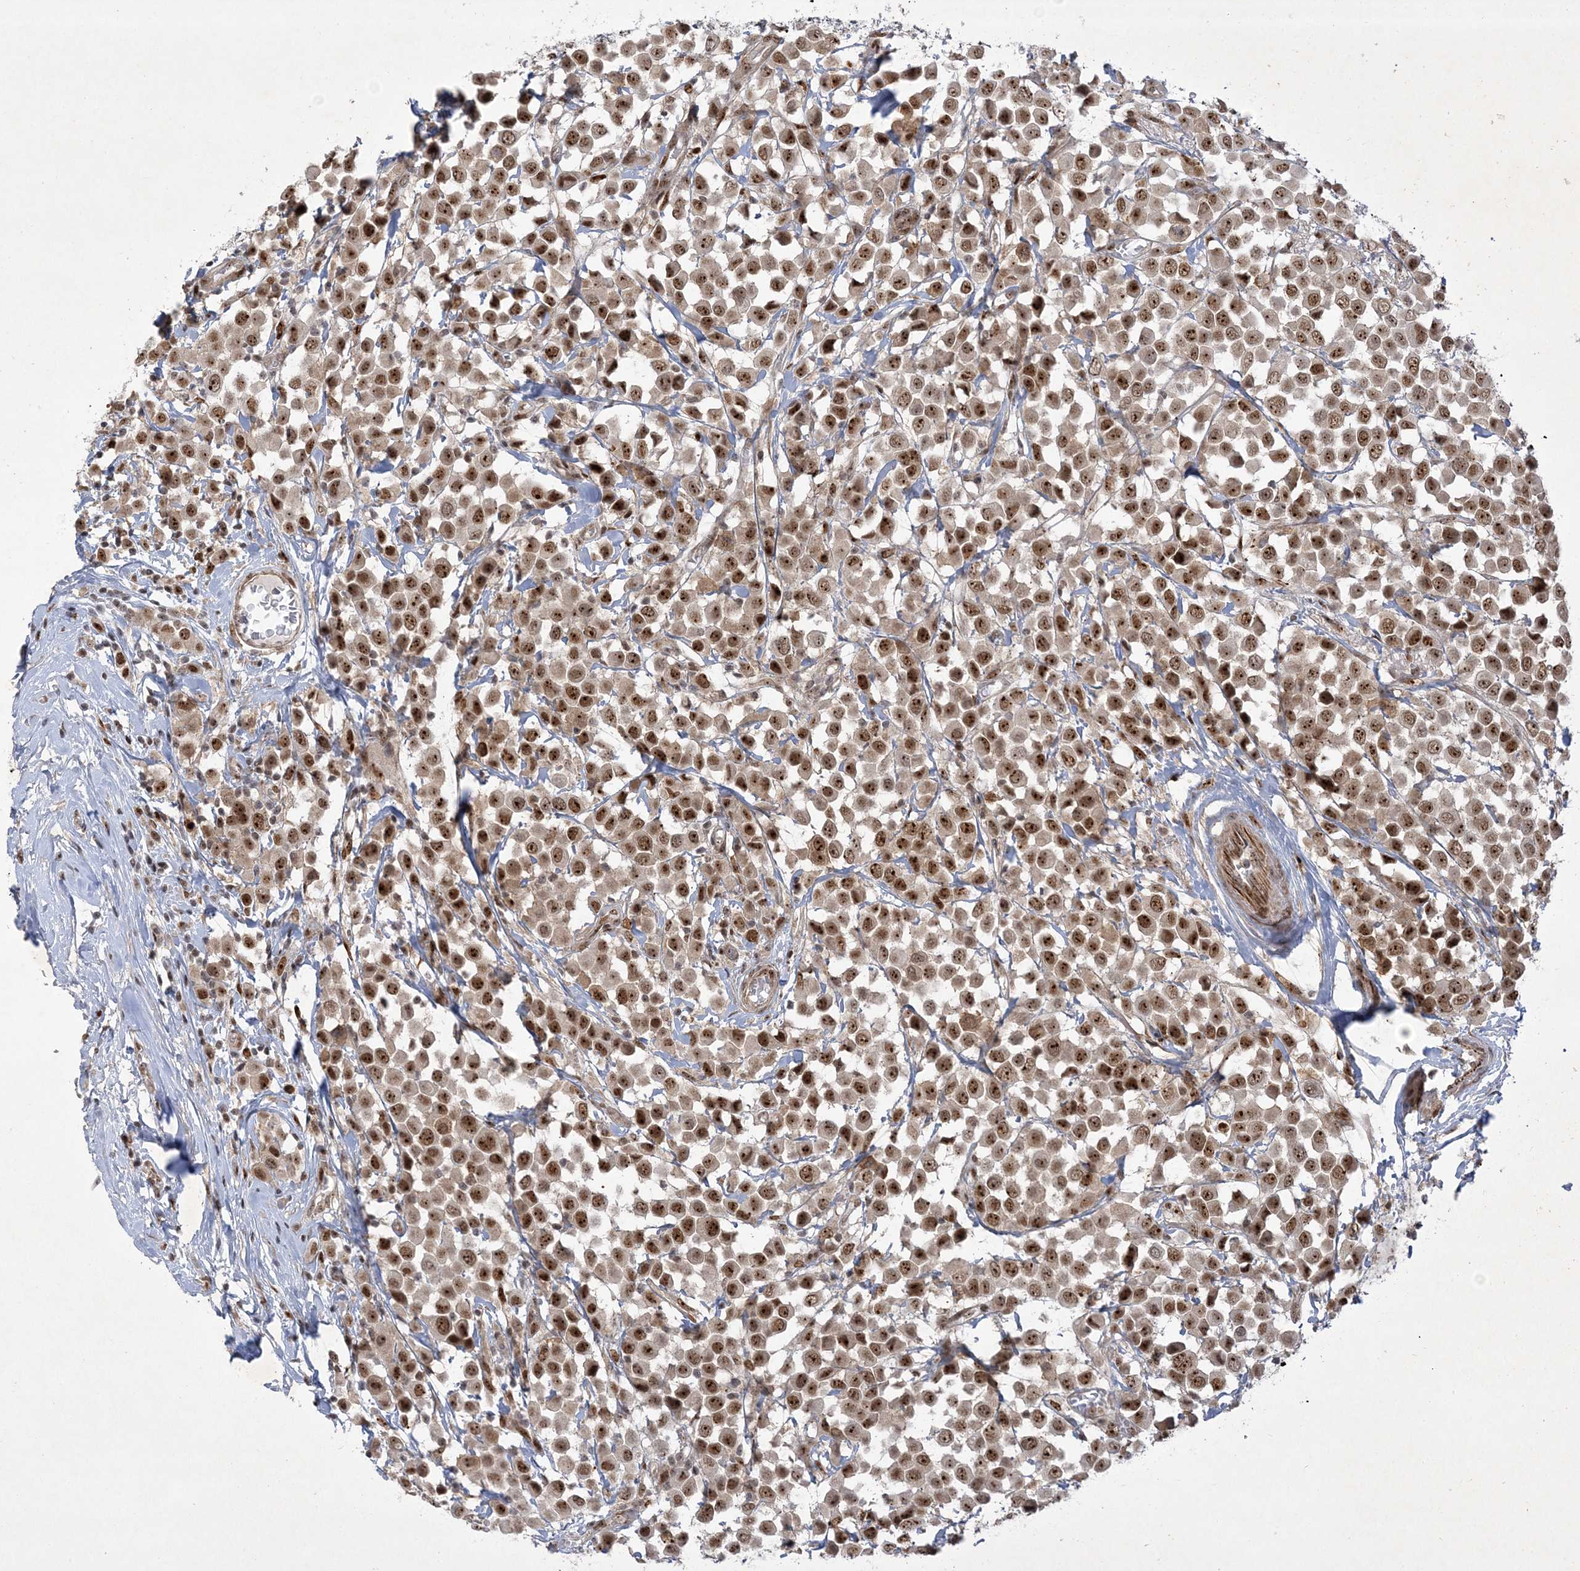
{"staining": {"intensity": "strong", "quantity": ">75%", "location": "nuclear"}, "tissue": "breast cancer", "cell_type": "Tumor cells", "image_type": "cancer", "snomed": [{"axis": "morphology", "description": "Duct carcinoma"}, {"axis": "topography", "description": "Breast"}], "caption": "Immunohistochemical staining of breast invasive ductal carcinoma demonstrates high levels of strong nuclear protein positivity in approximately >75% of tumor cells.", "gene": "NPM3", "patient": {"sex": "female", "age": 61}}